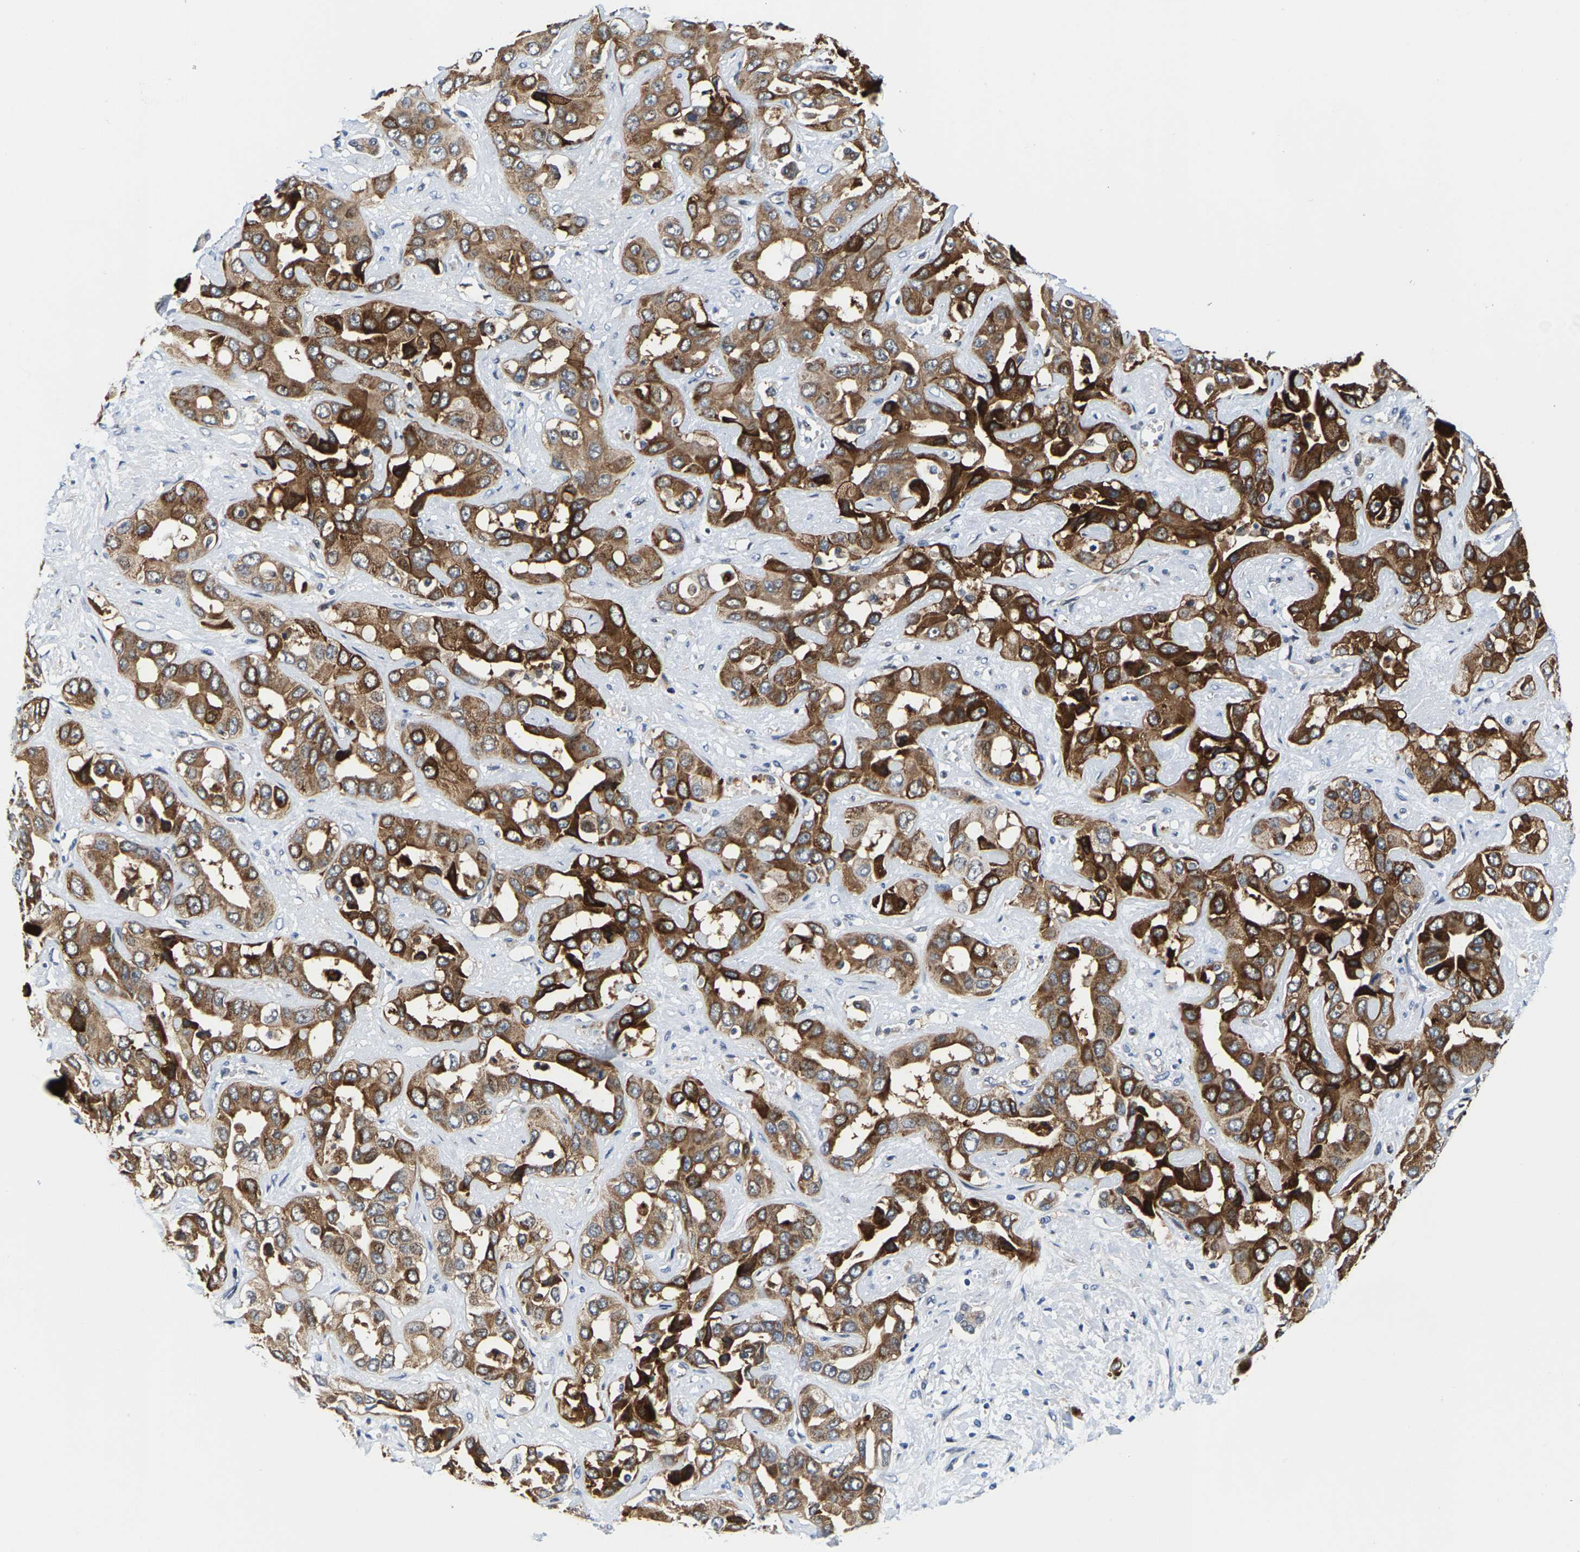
{"staining": {"intensity": "strong", "quantity": ">75%", "location": "cytoplasmic/membranous"}, "tissue": "liver cancer", "cell_type": "Tumor cells", "image_type": "cancer", "snomed": [{"axis": "morphology", "description": "Cholangiocarcinoma"}, {"axis": "topography", "description": "Liver"}], "caption": "Human liver cancer (cholangiocarcinoma) stained with a protein marker displays strong staining in tumor cells.", "gene": "GTPBP10", "patient": {"sex": "female", "age": 52}}